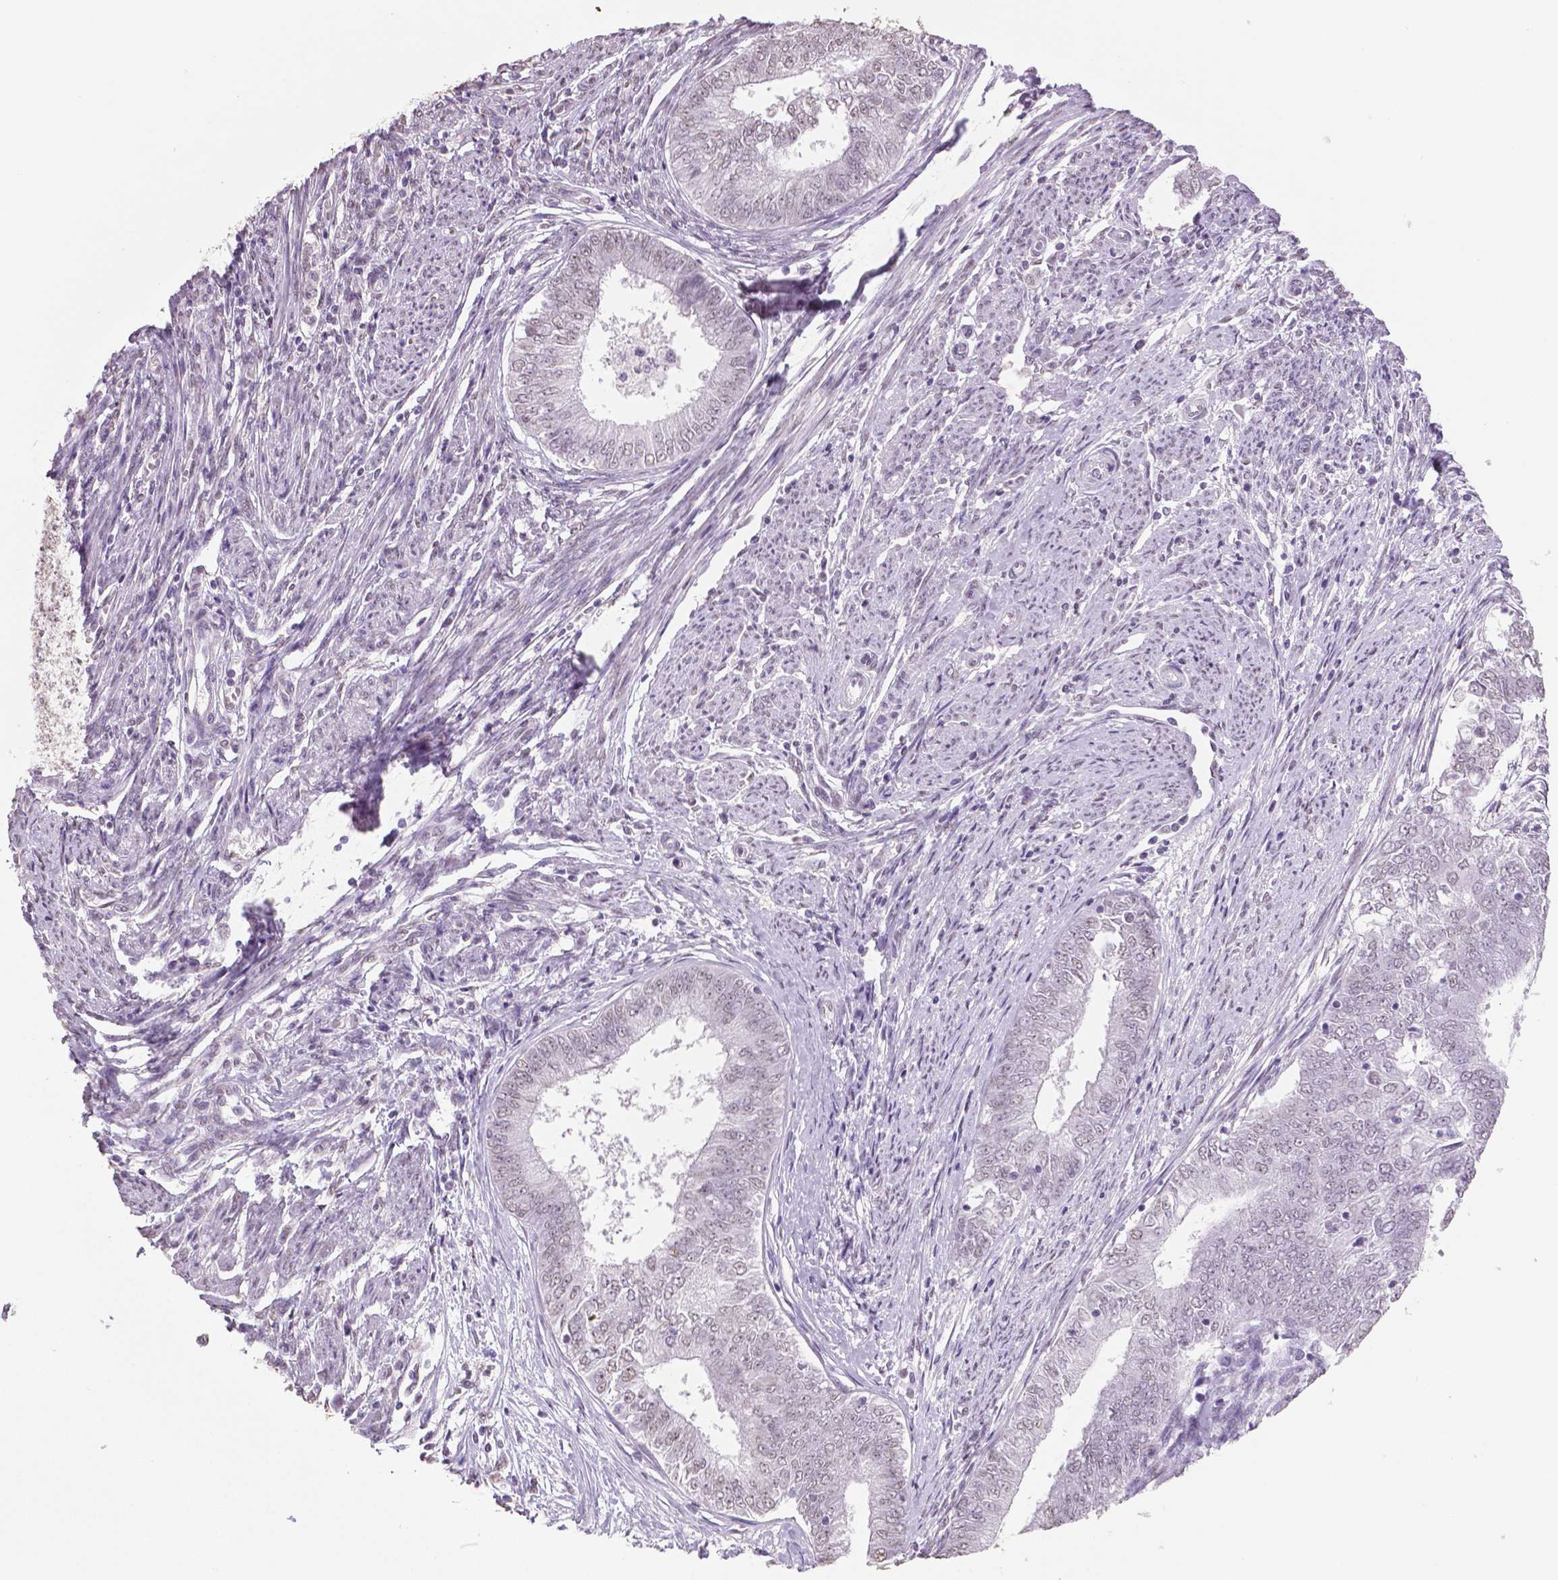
{"staining": {"intensity": "negative", "quantity": "none", "location": "none"}, "tissue": "endometrial cancer", "cell_type": "Tumor cells", "image_type": "cancer", "snomed": [{"axis": "morphology", "description": "Adenocarcinoma, NOS"}, {"axis": "topography", "description": "Endometrium"}], "caption": "High power microscopy image of an IHC photomicrograph of endometrial adenocarcinoma, revealing no significant positivity in tumor cells.", "gene": "IGF2BP1", "patient": {"sex": "female", "age": 62}}